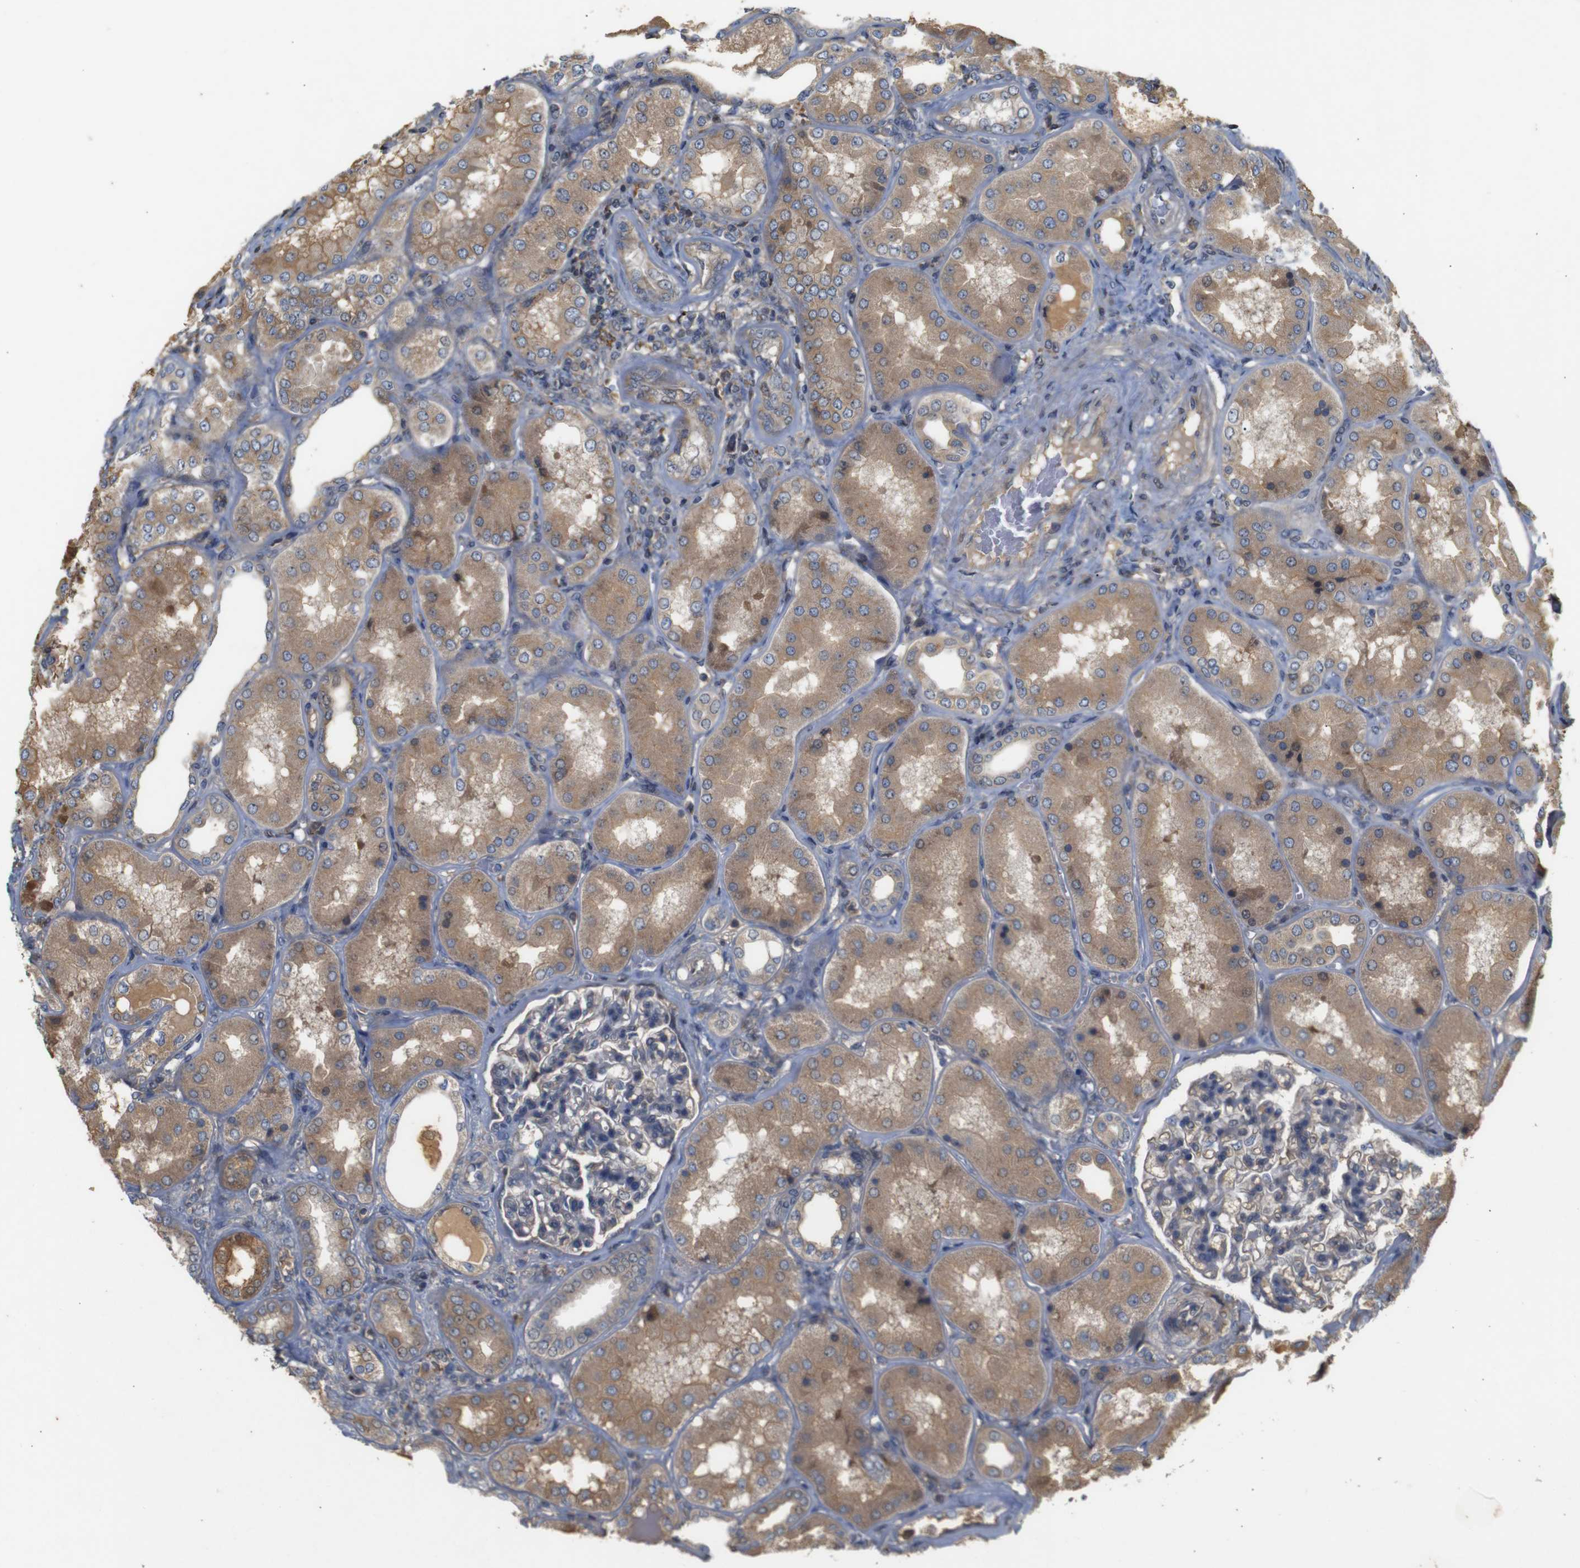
{"staining": {"intensity": "weak", "quantity": "25%-75%", "location": "cytoplasmic/membranous"}, "tissue": "kidney", "cell_type": "Cells in glomeruli", "image_type": "normal", "snomed": [{"axis": "morphology", "description": "Normal tissue, NOS"}, {"axis": "topography", "description": "Kidney"}], "caption": "High-power microscopy captured an immunohistochemistry image of normal kidney, revealing weak cytoplasmic/membranous positivity in approximately 25%-75% of cells in glomeruli. The staining was performed using DAB (3,3'-diaminobenzidine) to visualize the protein expression in brown, while the nuclei were stained in blue with hematoxylin (Magnification: 20x).", "gene": "PTPN1", "patient": {"sex": "female", "age": 56}}